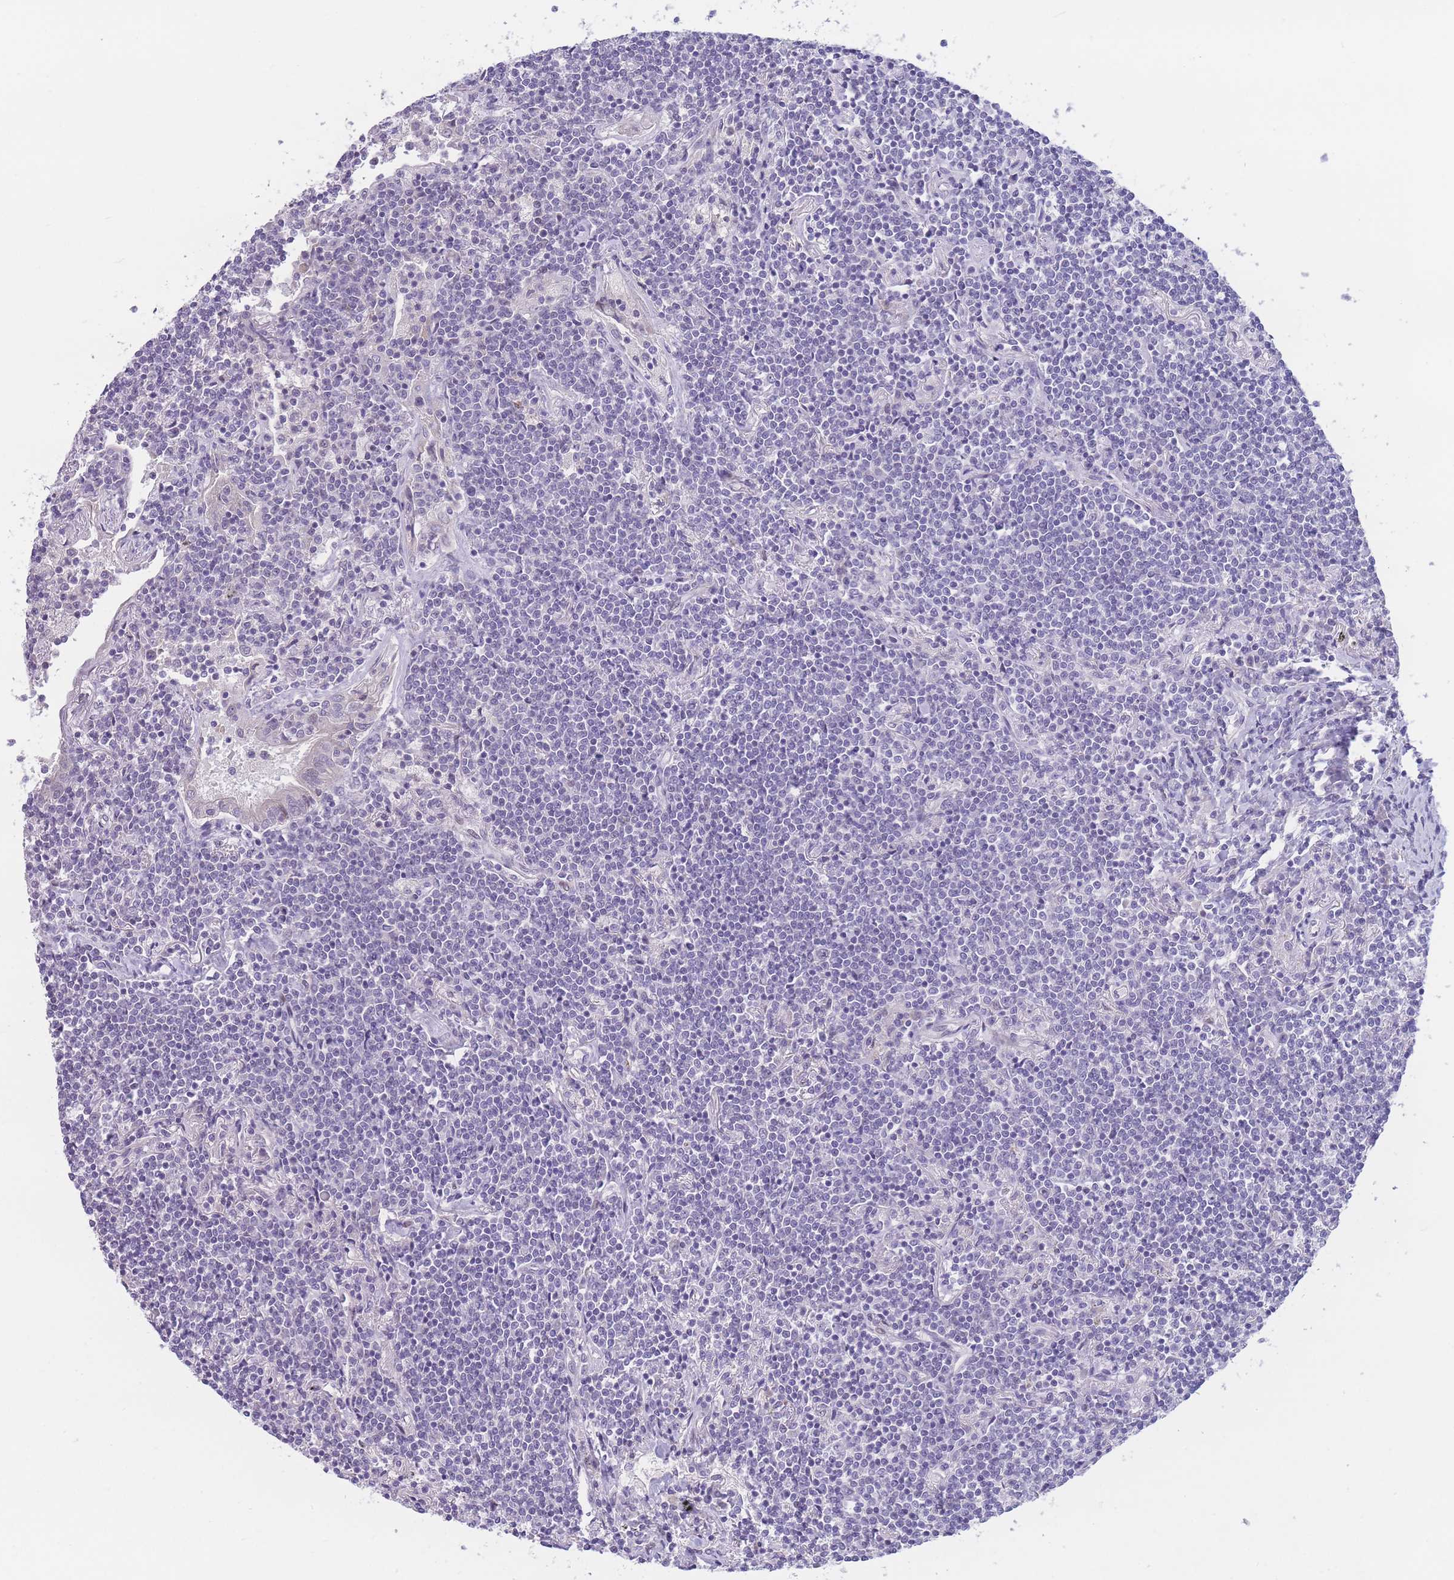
{"staining": {"intensity": "negative", "quantity": "none", "location": "none"}, "tissue": "lymphoma", "cell_type": "Tumor cells", "image_type": "cancer", "snomed": [{"axis": "morphology", "description": "Malignant lymphoma, non-Hodgkin's type, Low grade"}, {"axis": "topography", "description": "Lung"}], "caption": "Low-grade malignant lymphoma, non-Hodgkin's type stained for a protein using immunohistochemistry displays no expression tumor cells.", "gene": "SHCBP1", "patient": {"sex": "female", "age": 71}}